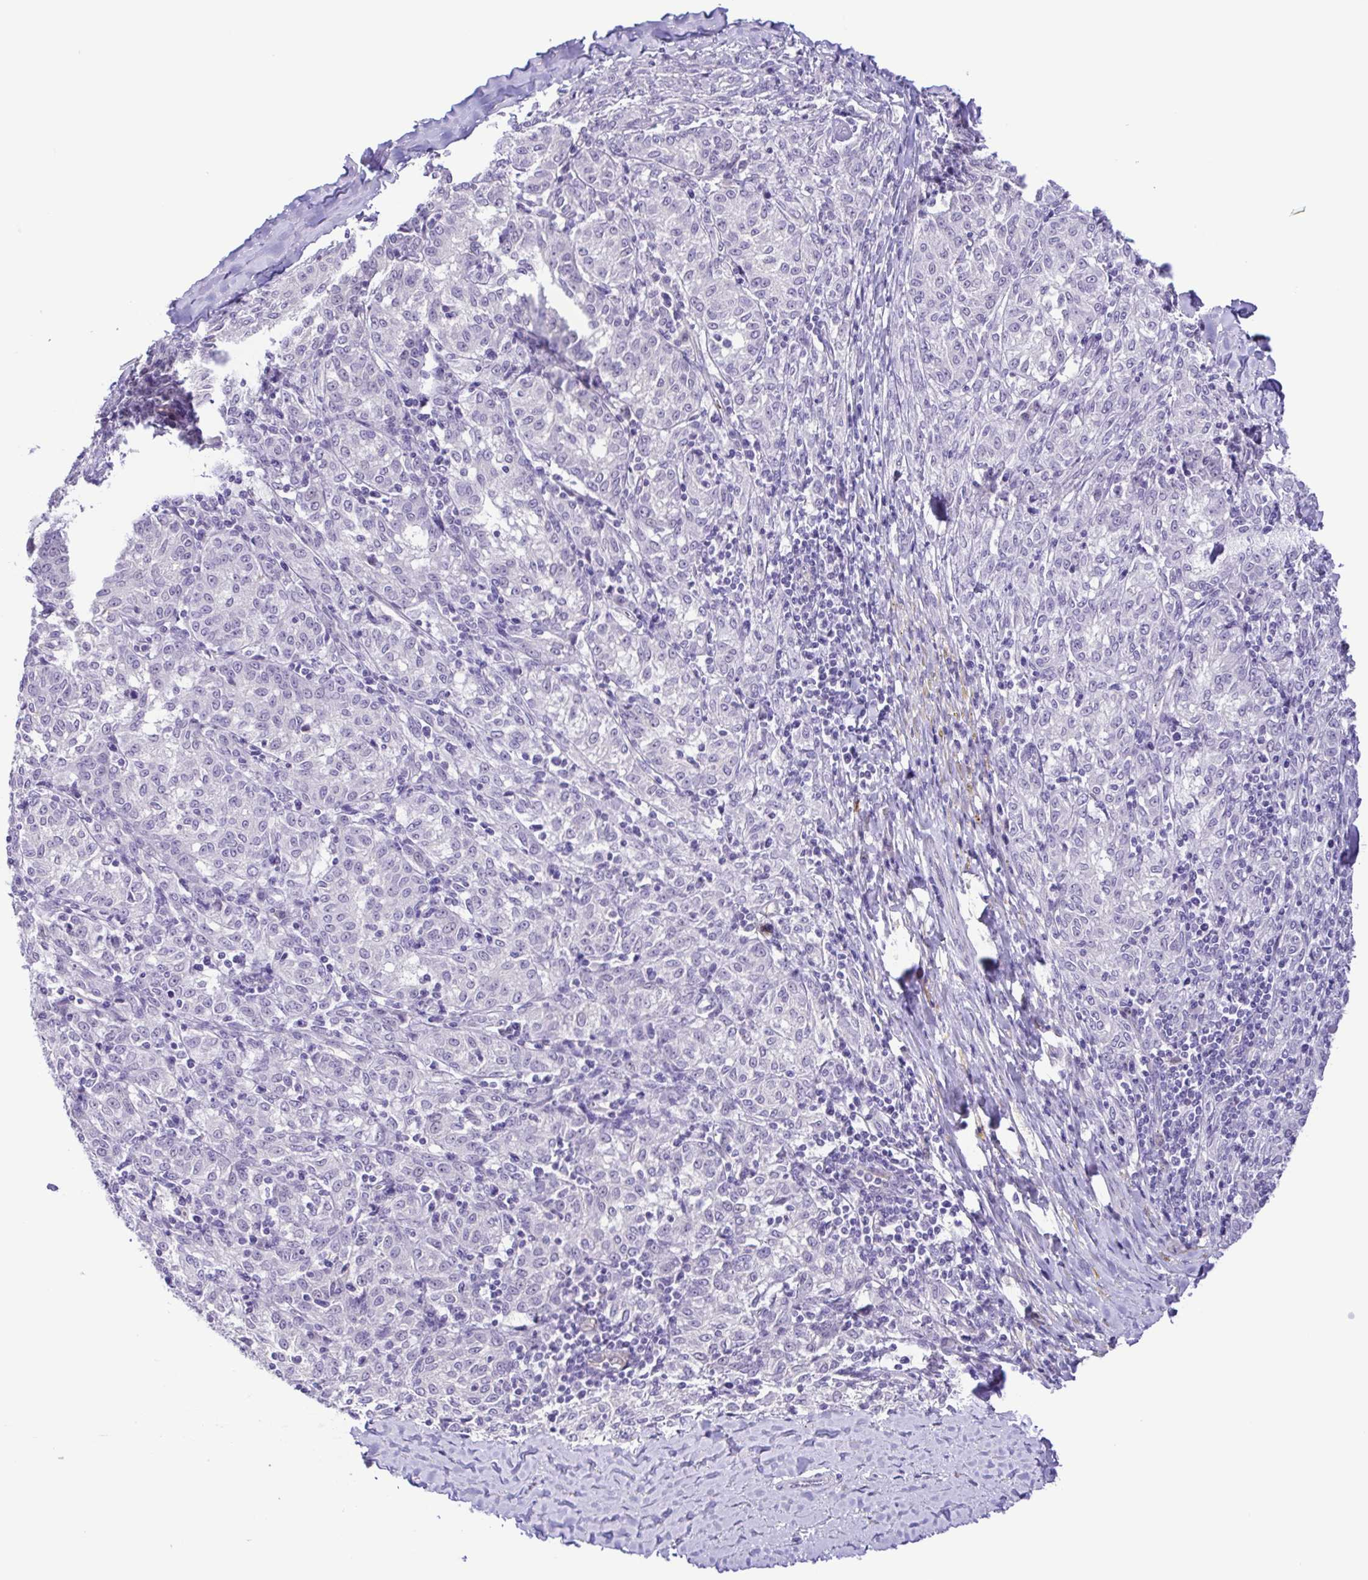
{"staining": {"intensity": "negative", "quantity": "none", "location": "none"}, "tissue": "melanoma", "cell_type": "Tumor cells", "image_type": "cancer", "snomed": [{"axis": "morphology", "description": "Malignant melanoma, NOS"}, {"axis": "topography", "description": "Skin"}], "caption": "Tumor cells are negative for protein expression in human melanoma. Nuclei are stained in blue.", "gene": "DCLK2", "patient": {"sex": "female", "age": 72}}